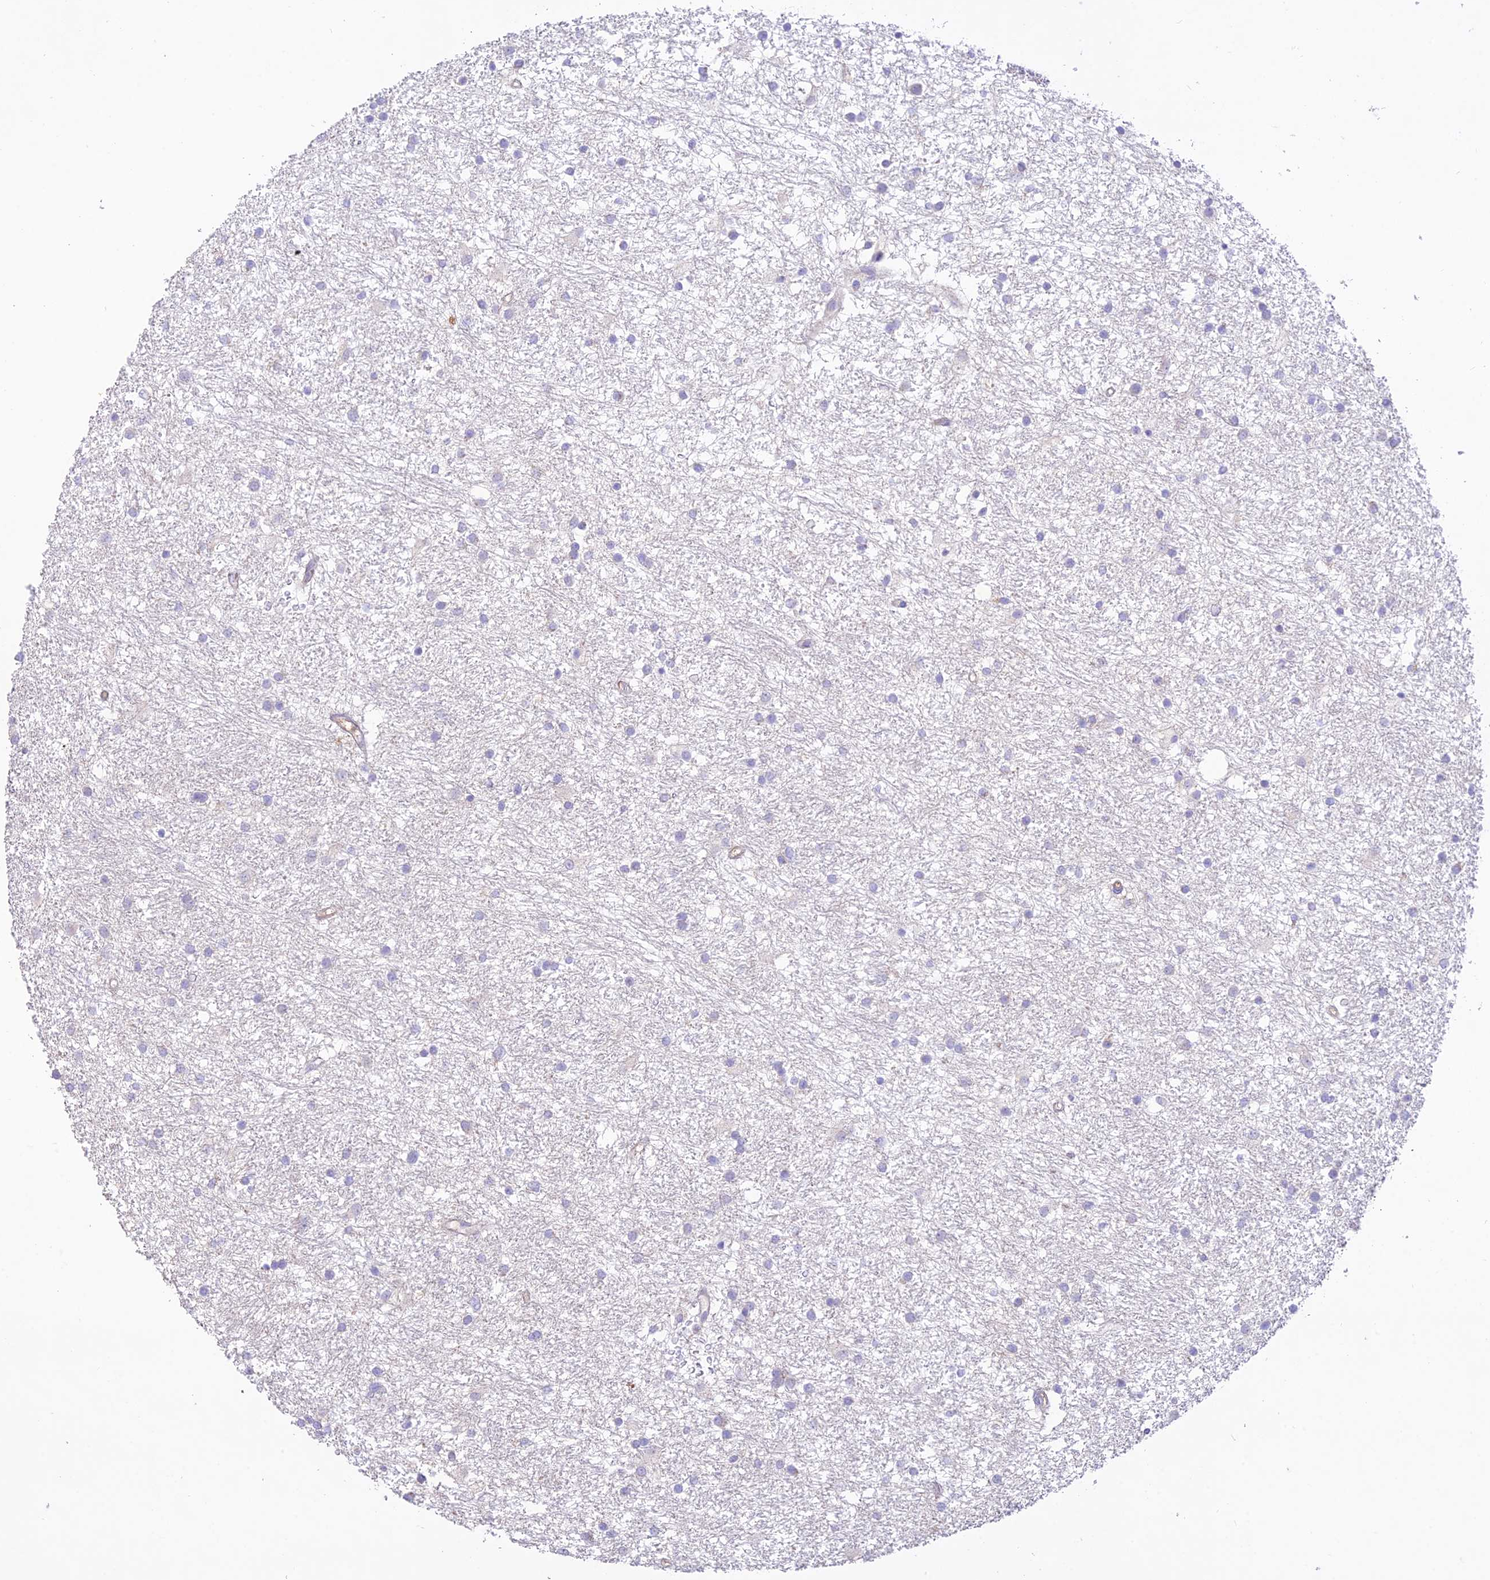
{"staining": {"intensity": "negative", "quantity": "none", "location": "none"}, "tissue": "glioma", "cell_type": "Tumor cells", "image_type": "cancer", "snomed": [{"axis": "morphology", "description": "Glioma, malignant, High grade"}, {"axis": "topography", "description": "Brain"}], "caption": "Immunohistochemistry image of human glioma stained for a protein (brown), which exhibits no positivity in tumor cells. (Brightfield microscopy of DAB (3,3'-diaminobenzidine) IHC at high magnification).", "gene": "NLRP9", "patient": {"sex": "male", "age": 77}}